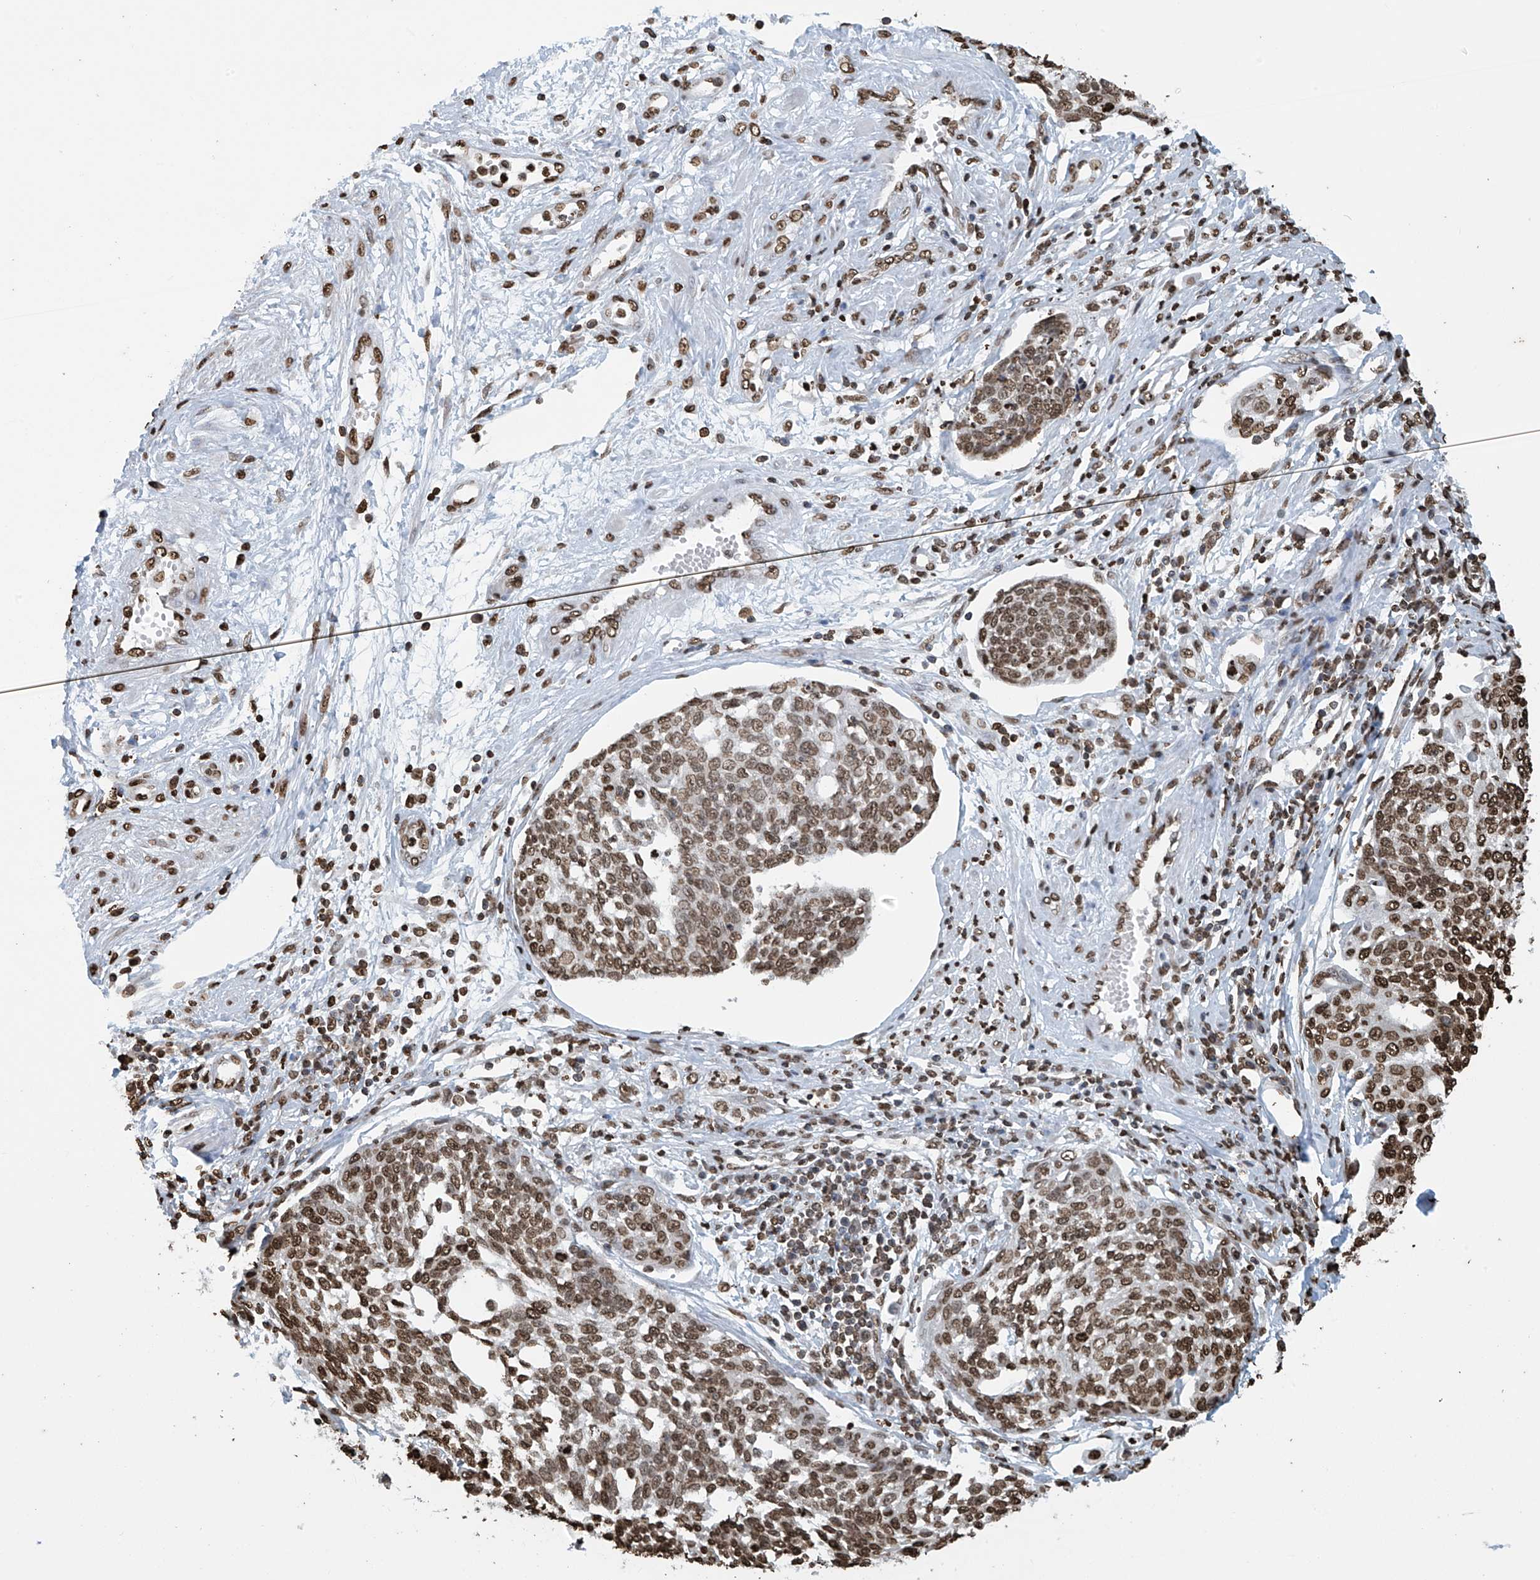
{"staining": {"intensity": "moderate", "quantity": ">75%", "location": "nuclear"}, "tissue": "cervical cancer", "cell_type": "Tumor cells", "image_type": "cancer", "snomed": [{"axis": "morphology", "description": "Squamous cell carcinoma, NOS"}, {"axis": "topography", "description": "Cervix"}], "caption": "Immunohistochemistry (IHC) image of neoplastic tissue: human cervical cancer (squamous cell carcinoma) stained using immunohistochemistry reveals medium levels of moderate protein expression localized specifically in the nuclear of tumor cells, appearing as a nuclear brown color.", "gene": "DPPA2", "patient": {"sex": "female", "age": 34}}